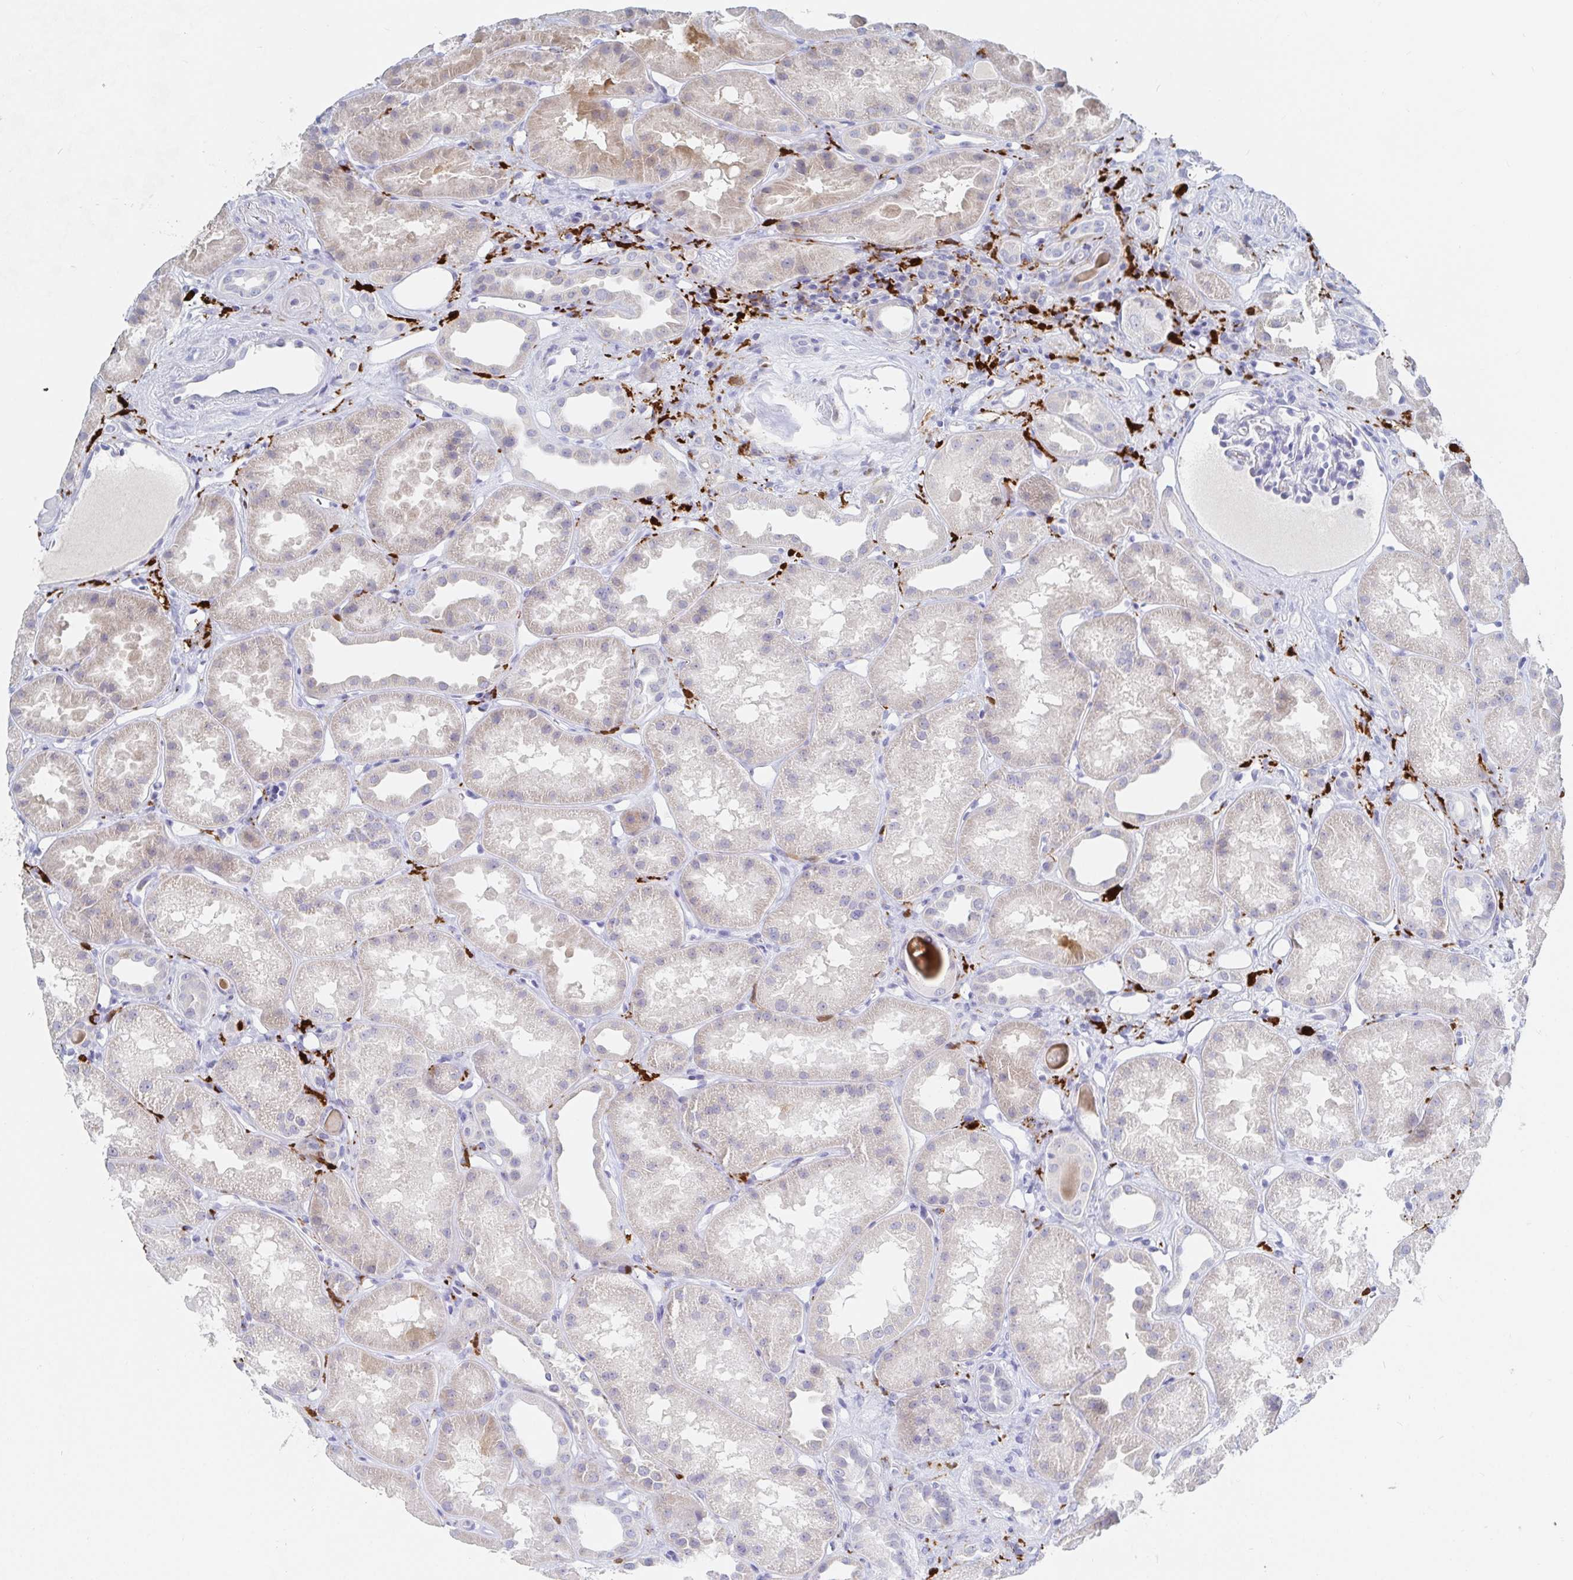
{"staining": {"intensity": "negative", "quantity": "none", "location": "none"}, "tissue": "kidney", "cell_type": "Cells in glomeruli", "image_type": "normal", "snomed": [{"axis": "morphology", "description": "Normal tissue, NOS"}, {"axis": "topography", "description": "Kidney"}], "caption": "The immunohistochemistry (IHC) micrograph has no significant staining in cells in glomeruli of kidney. (Stains: DAB immunohistochemistry (IHC) with hematoxylin counter stain, Microscopy: brightfield microscopy at high magnification).", "gene": "OR2A1", "patient": {"sex": "male", "age": 61}}